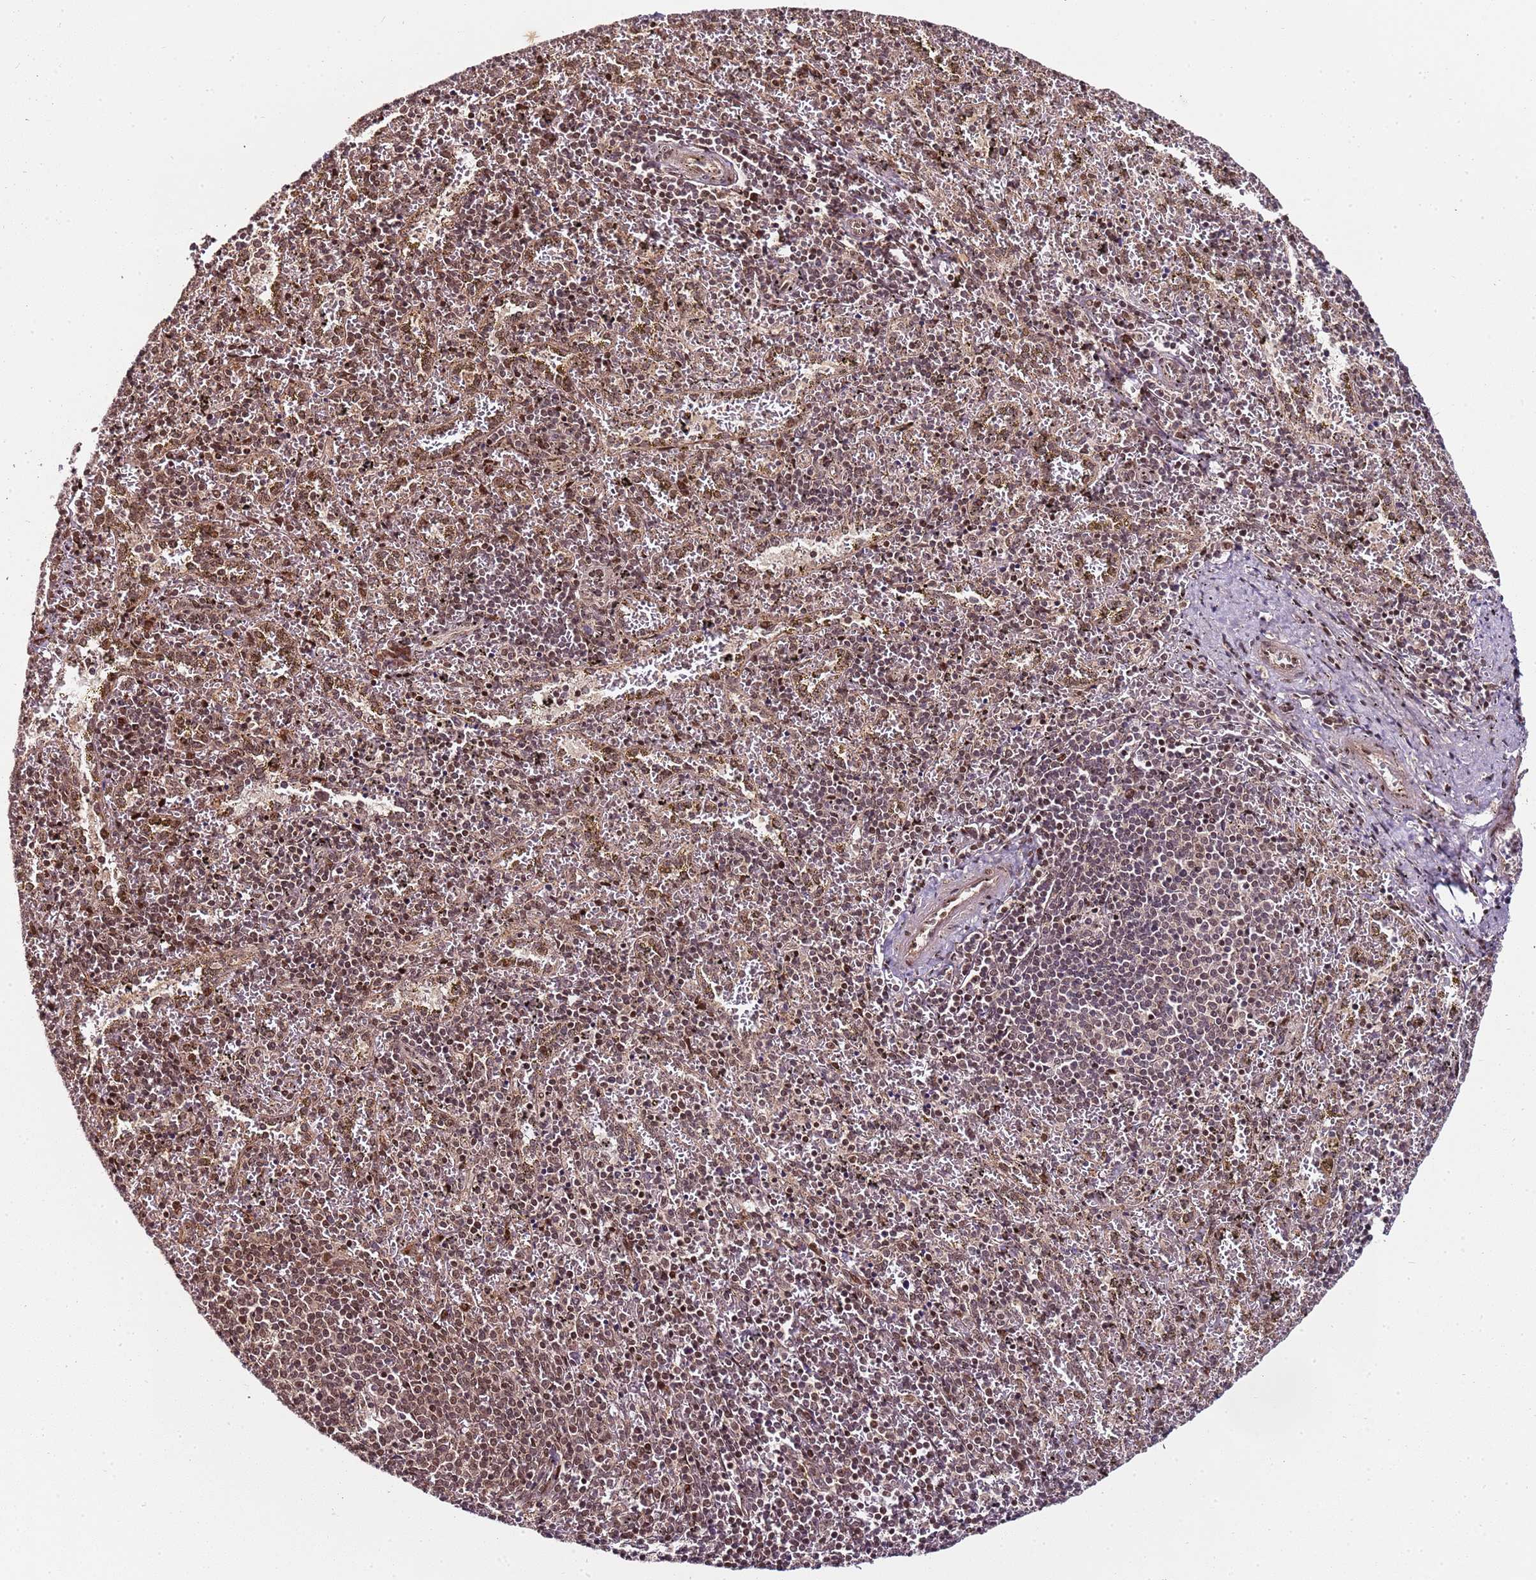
{"staining": {"intensity": "moderate", "quantity": "<25%", "location": "nuclear"}, "tissue": "spleen", "cell_type": "Cells in red pulp", "image_type": "normal", "snomed": [{"axis": "morphology", "description": "Normal tissue, NOS"}, {"axis": "topography", "description": "Spleen"}], "caption": "About <25% of cells in red pulp in benign spleen reveal moderate nuclear protein positivity as visualized by brown immunohistochemical staining.", "gene": "EDC3", "patient": {"sex": "male", "age": 11}}